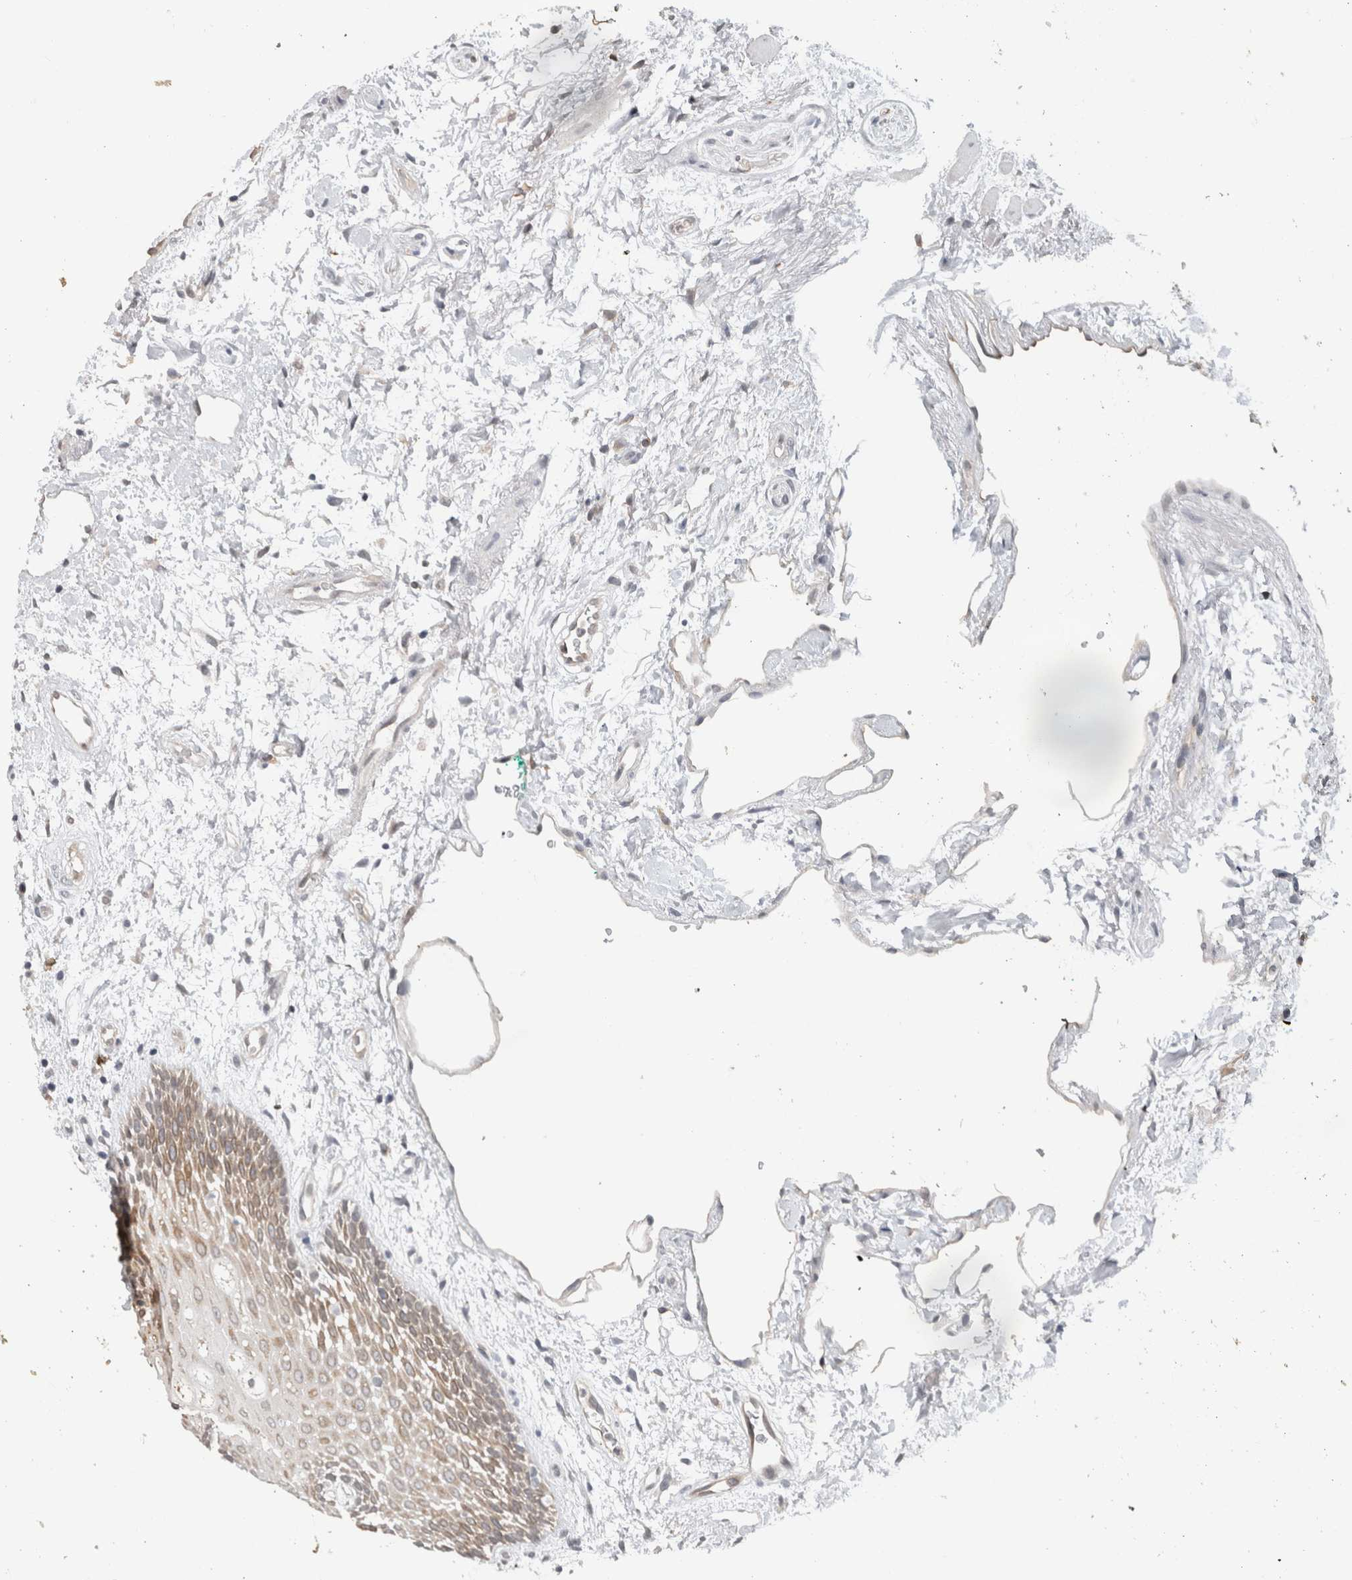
{"staining": {"intensity": "moderate", "quantity": "25%-75%", "location": "cytoplasmic/membranous"}, "tissue": "oral mucosa", "cell_type": "Squamous epithelial cells", "image_type": "normal", "snomed": [{"axis": "morphology", "description": "Normal tissue, NOS"}, {"axis": "topography", "description": "Skeletal muscle"}, {"axis": "topography", "description": "Oral tissue"}, {"axis": "topography", "description": "Peripheral nerve tissue"}], "caption": "High-magnification brightfield microscopy of benign oral mucosa stained with DAB (brown) and counterstained with hematoxylin (blue). squamous epithelial cells exhibit moderate cytoplasmic/membranous staining is identified in about25%-75% of cells. (IHC, brightfield microscopy, high magnification).", "gene": "PRXL2A", "patient": {"sex": "female", "age": 84}}